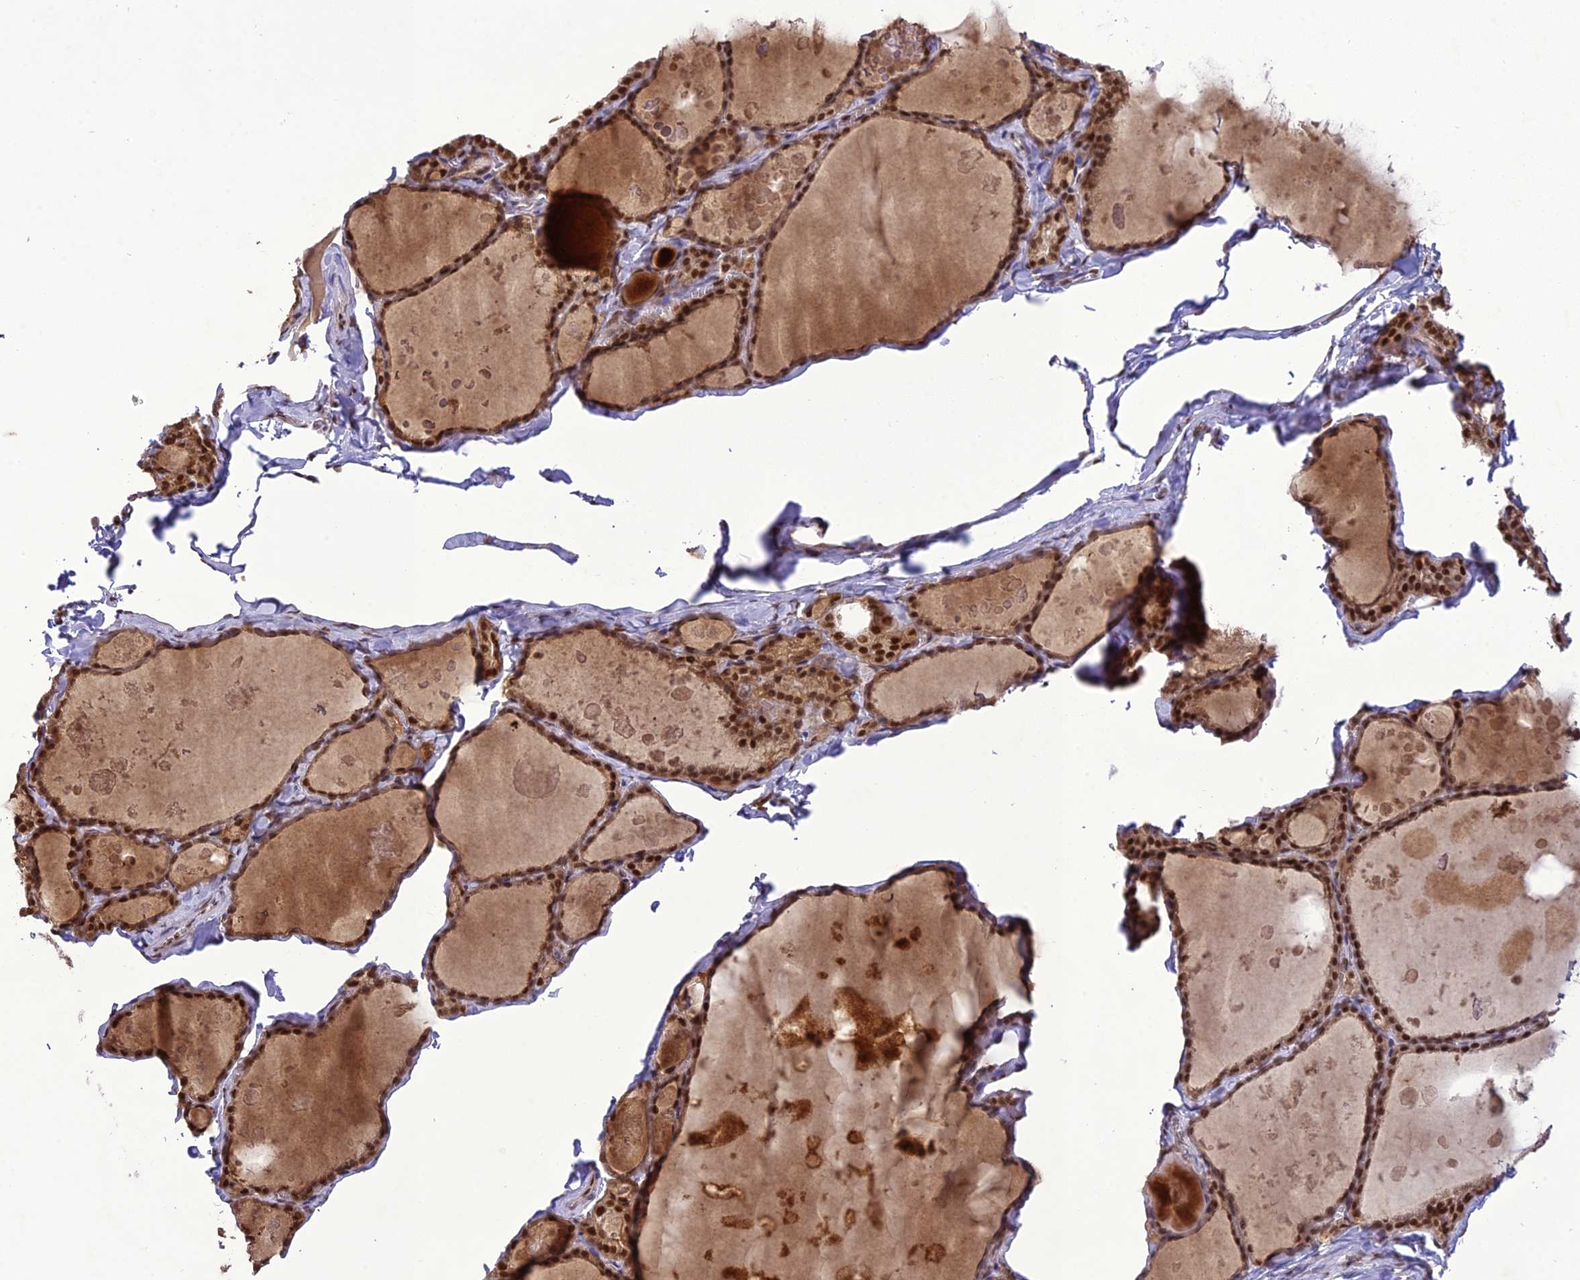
{"staining": {"intensity": "strong", "quantity": ">75%", "location": "nuclear"}, "tissue": "thyroid gland", "cell_type": "Glandular cells", "image_type": "normal", "snomed": [{"axis": "morphology", "description": "Normal tissue, NOS"}, {"axis": "topography", "description": "Thyroid gland"}], "caption": "Immunohistochemical staining of normal thyroid gland exhibits strong nuclear protein positivity in approximately >75% of glandular cells.", "gene": "DDX1", "patient": {"sex": "male", "age": 56}}